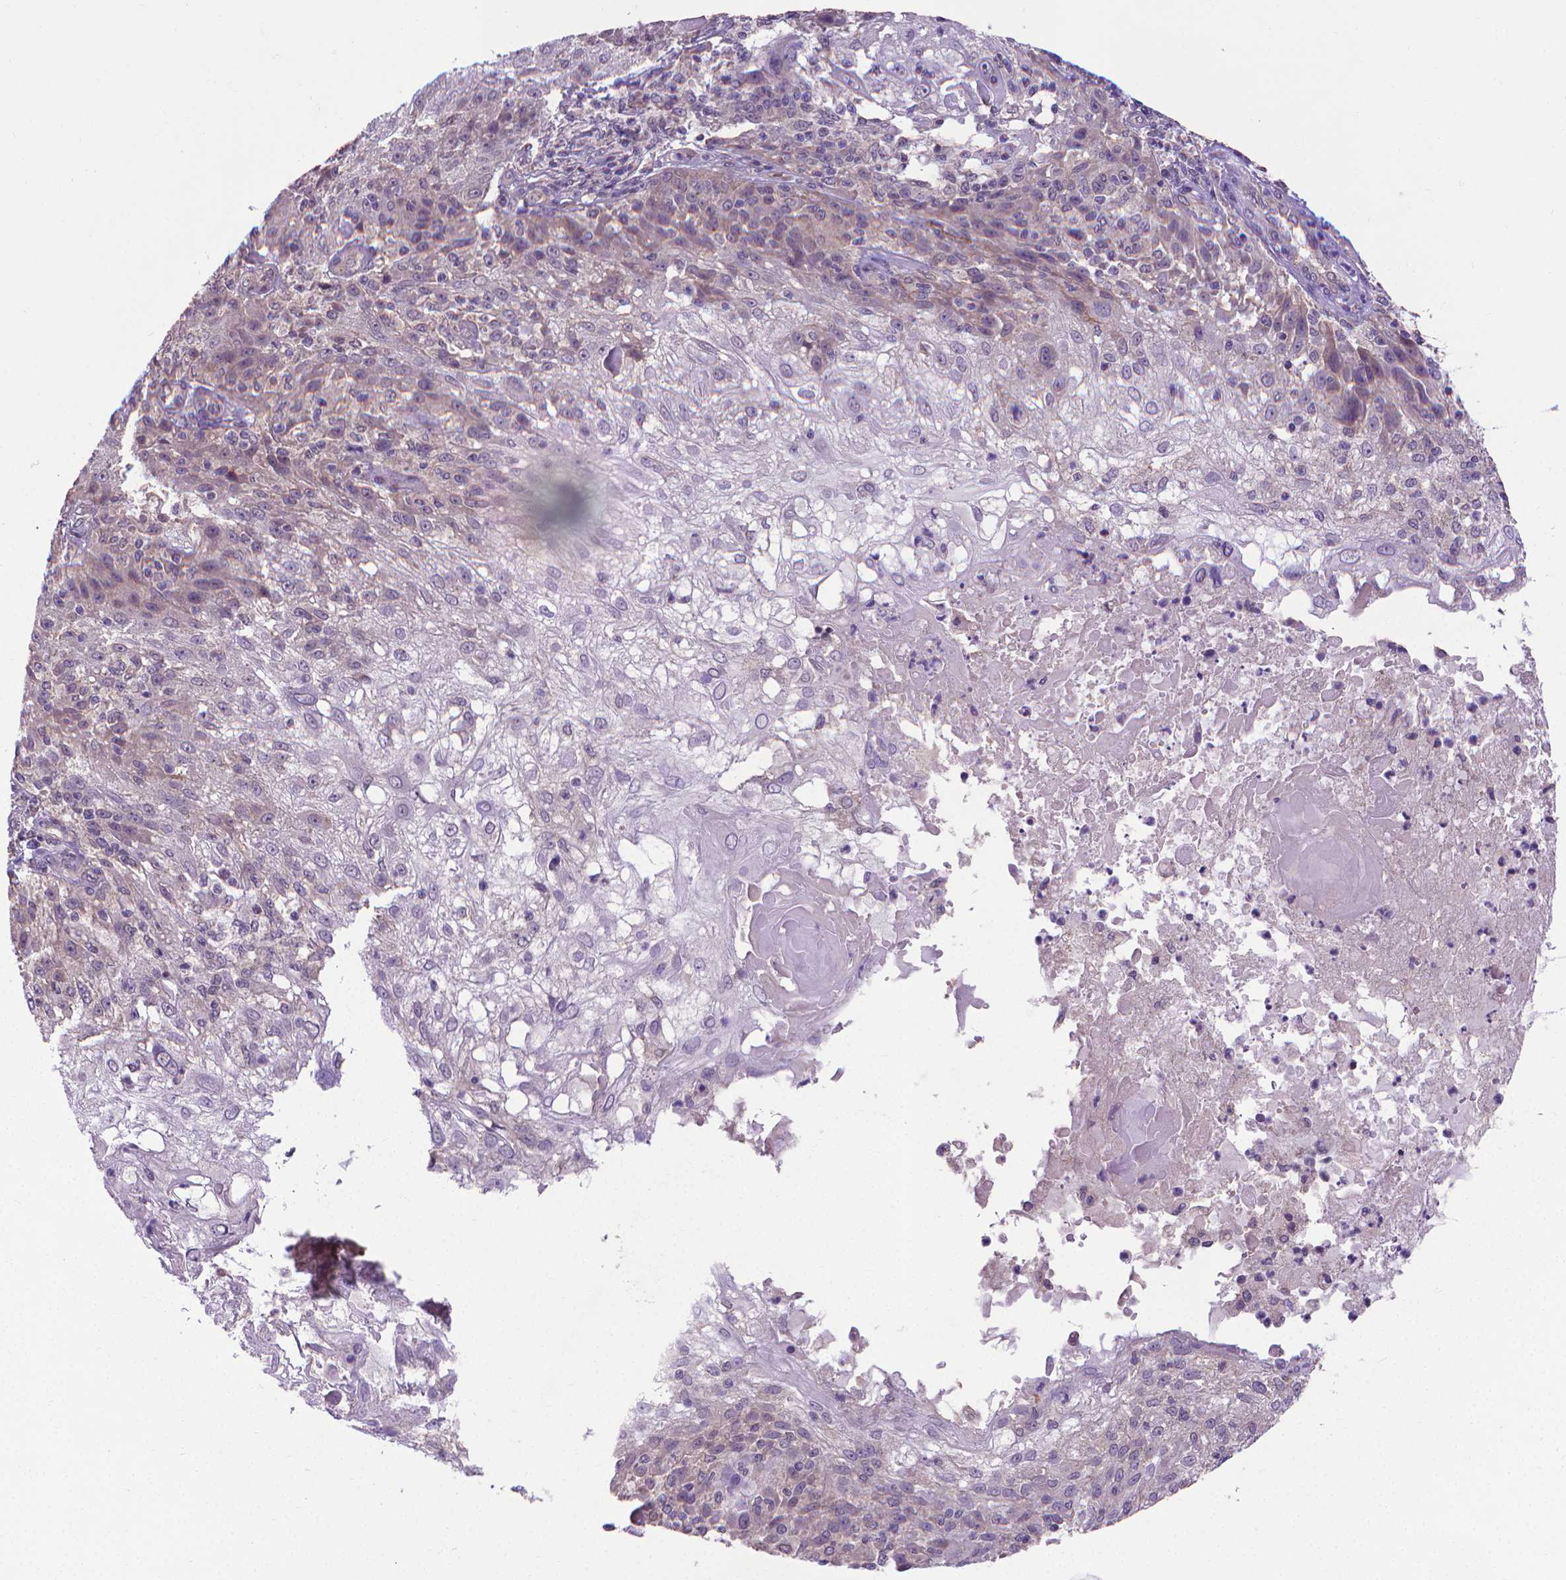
{"staining": {"intensity": "negative", "quantity": "none", "location": "none"}, "tissue": "skin cancer", "cell_type": "Tumor cells", "image_type": "cancer", "snomed": [{"axis": "morphology", "description": "Normal tissue, NOS"}, {"axis": "morphology", "description": "Squamous cell carcinoma, NOS"}, {"axis": "topography", "description": "Skin"}], "caption": "High power microscopy photomicrograph of an immunohistochemistry (IHC) photomicrograph of squamous cell carcinoma (skin), revealing no significant positivity in tumor cells.", "gene": "GPR63", "patient": {"sex": "female", "age": 83}}